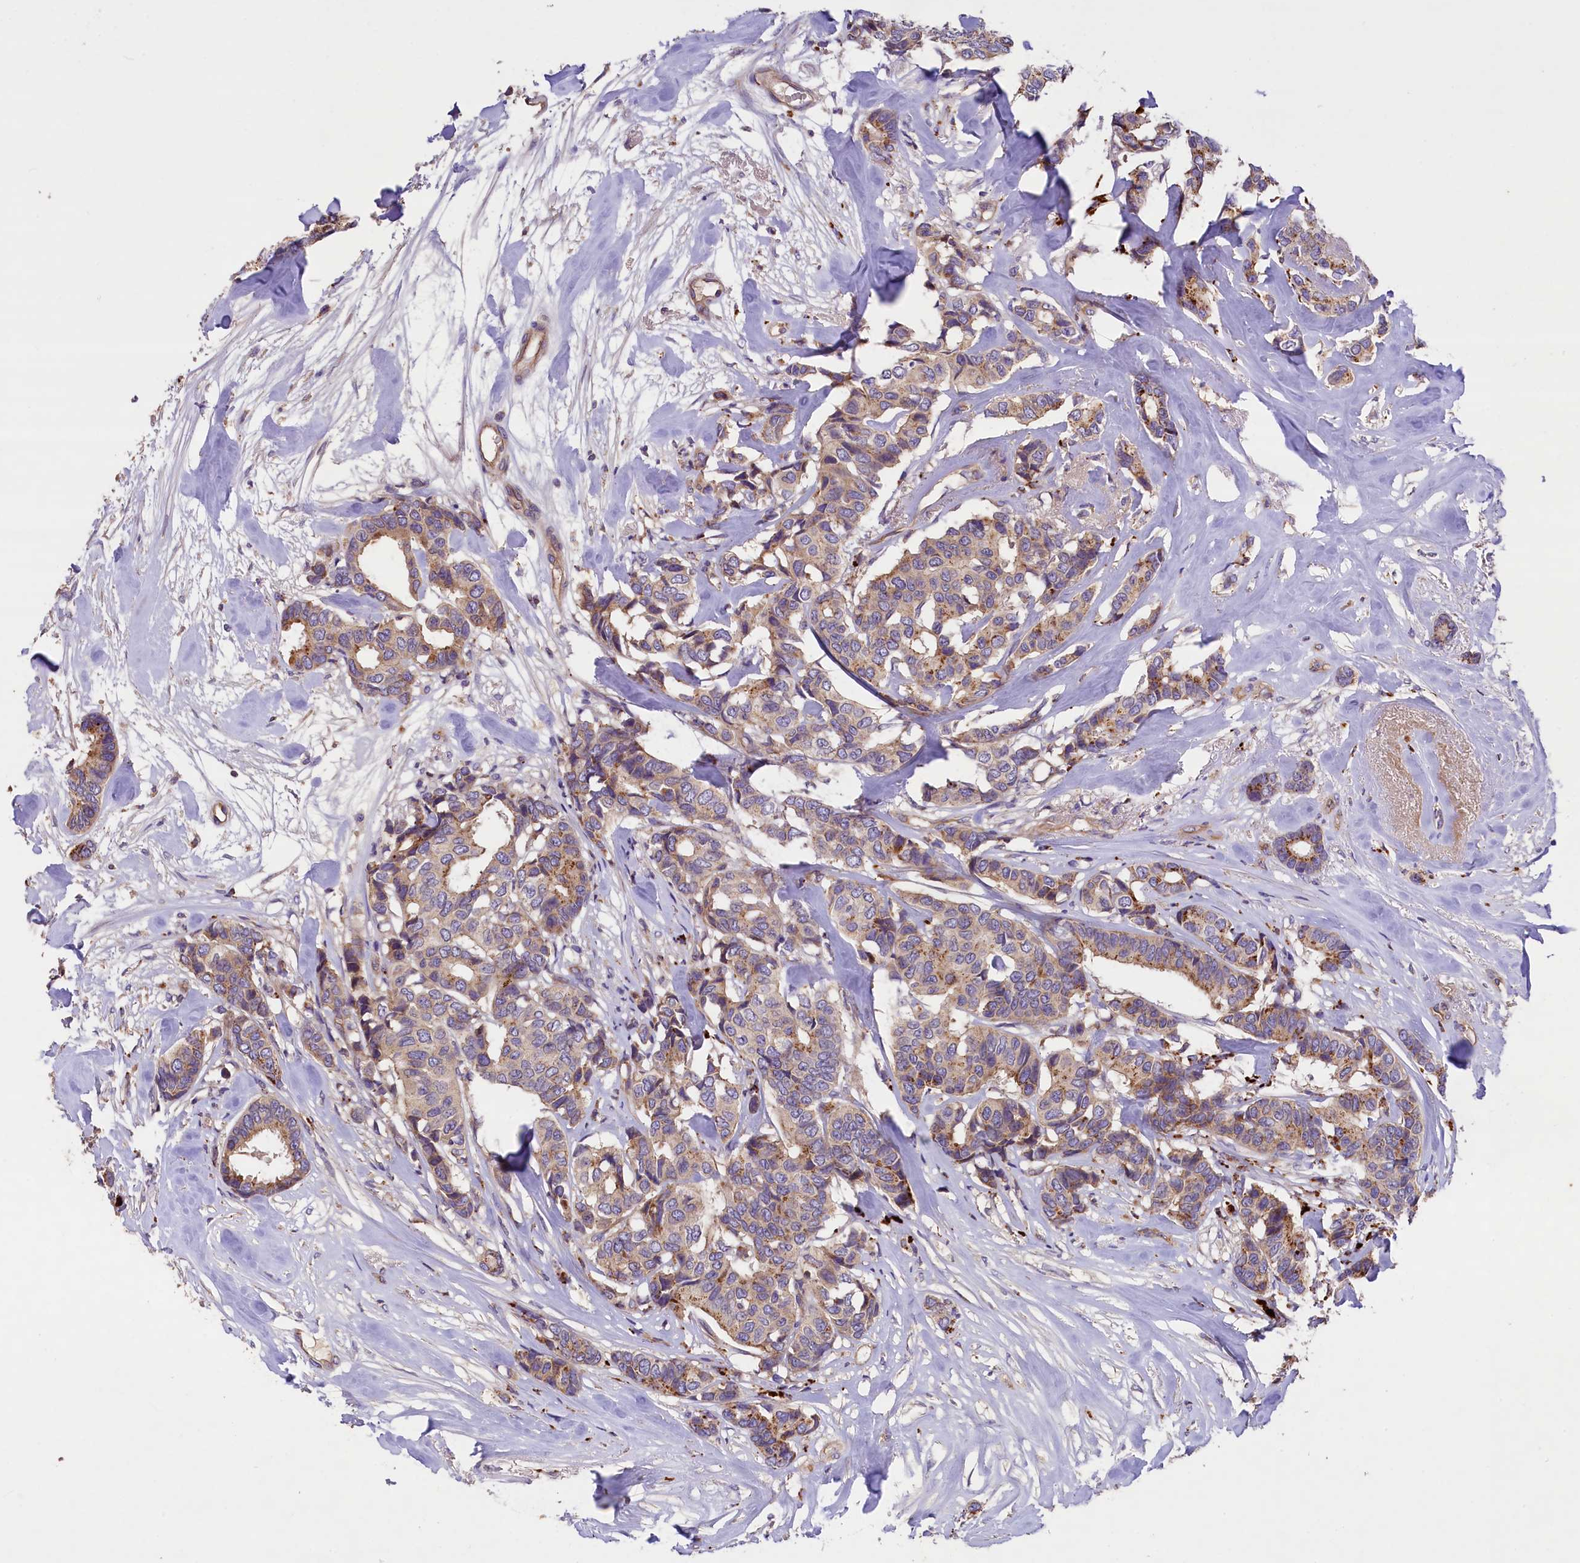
{"staining": {"intensity": "moderate", "quantity": "25%-75%", "location": "cytoplasmic/membranous"}, "tissue": "breast cancer", "cell_type": "Tumor cells", "image_type": "cancer", "snomed": [{"axis": "morphology", "description": "Duct carcinoma"}, {"axis": "topography", "description": "Breast"}], "caption": "Immunohistochemistry histopathology image of invasive ductal carcinoma (breast) stained for a protein (brown), which displays medium levels of moderate cytoplasmic/membranous expression in approximately 25%-75% of tumor cells.", "gene": "ERMARD", "patient": {"sex": "female", "age": 87}}